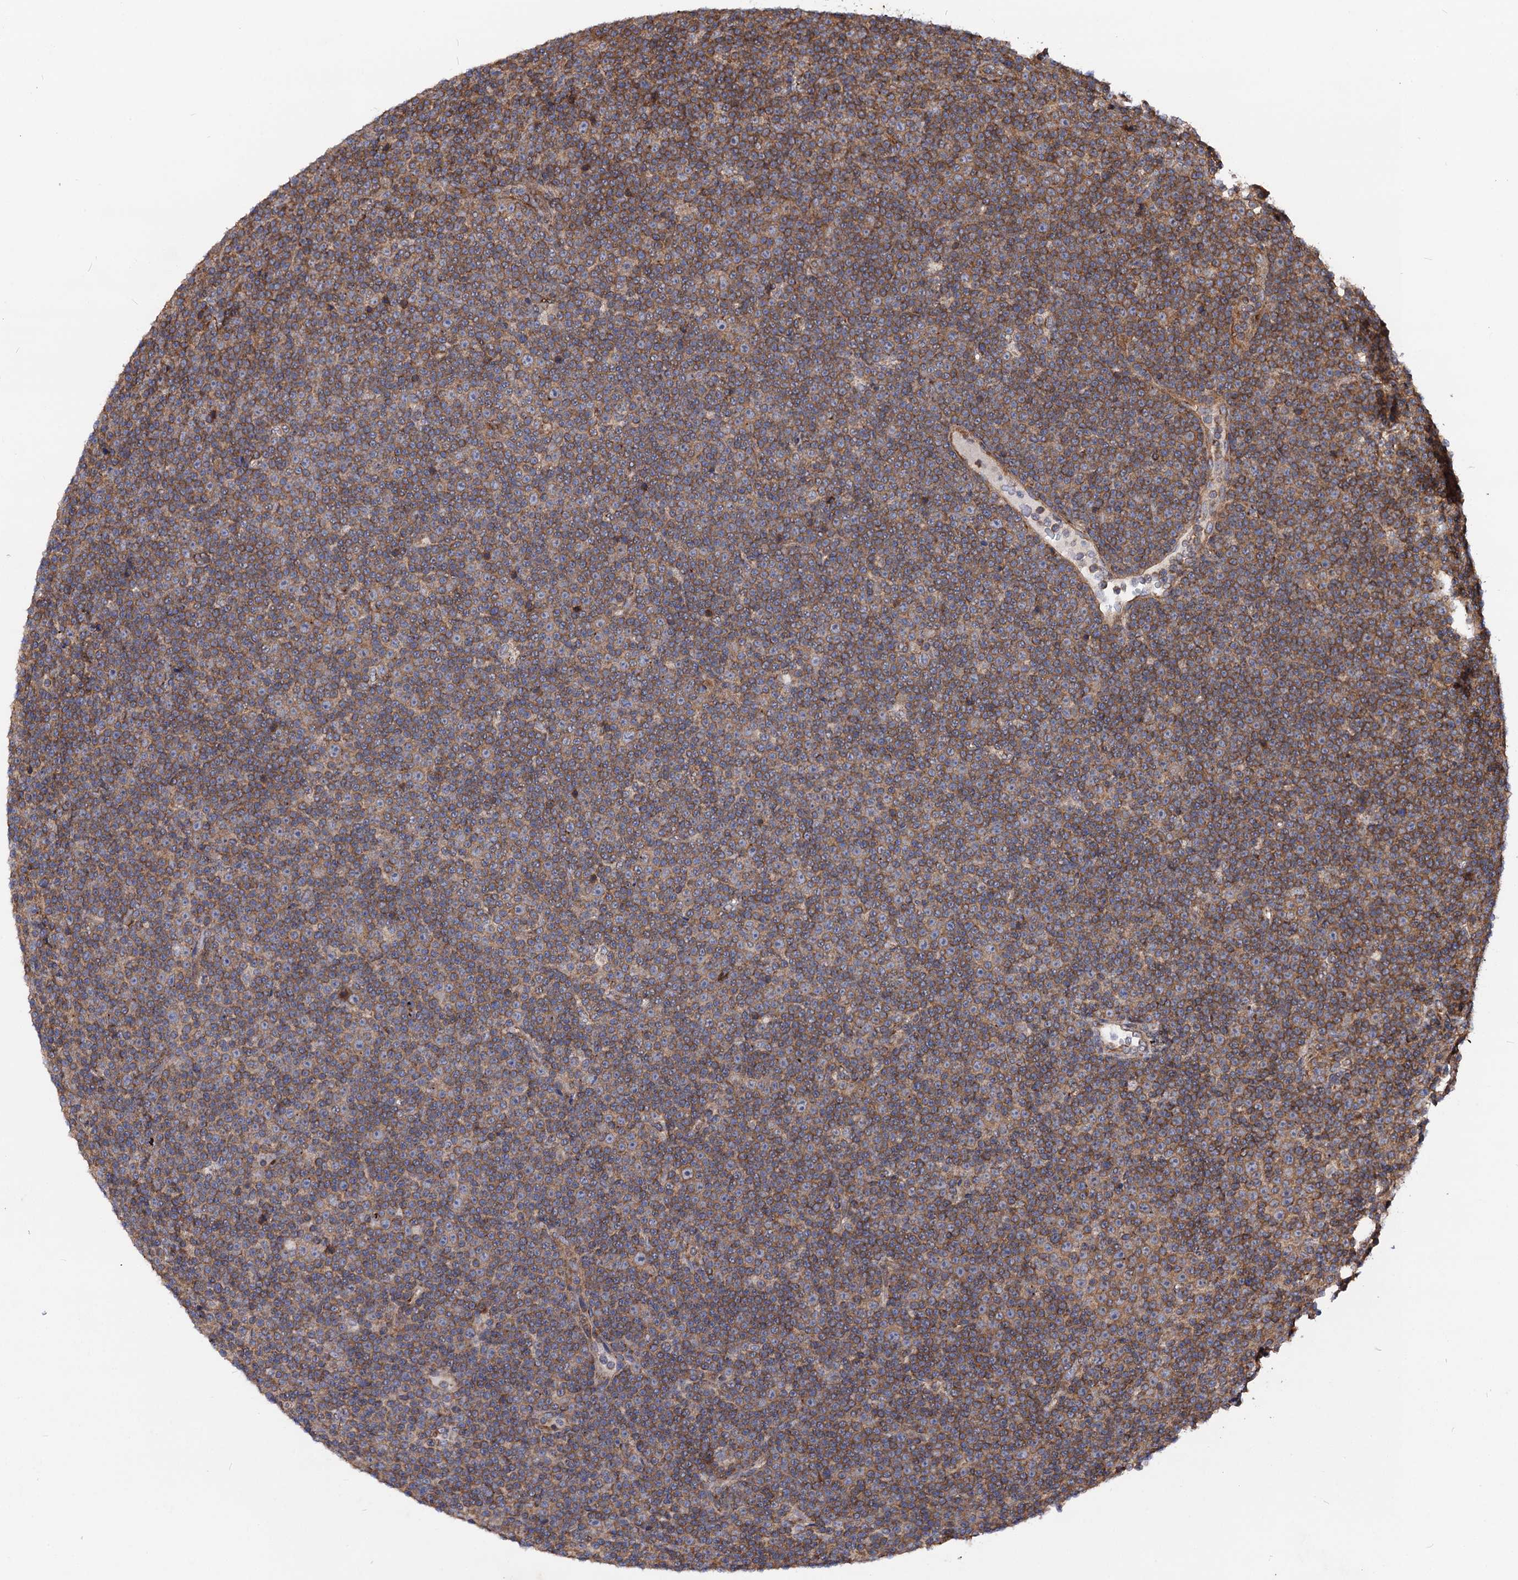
{"staining": {"intensity": "weak", "quantity": "25%-75%", "location": "cytoplasmic/membranous"}, "tissue": "lymphoma", "cell_type": "Tumor cells", "image_type": "cancer", "snomed": [{"axis": "morphology", "description": "Malignant lymphoma, non-Hodgkin's type, Low grade"}, {"axis": "topography", "description": "Lymph node"}], "caption": "Protein expression analysis of human lymphoma reveals weak cytoplasmic/membranous expression in about 25%-75% of tumor cells.", "gene": "DYDC1", "patient": {"sex": "female", "age": 67}}